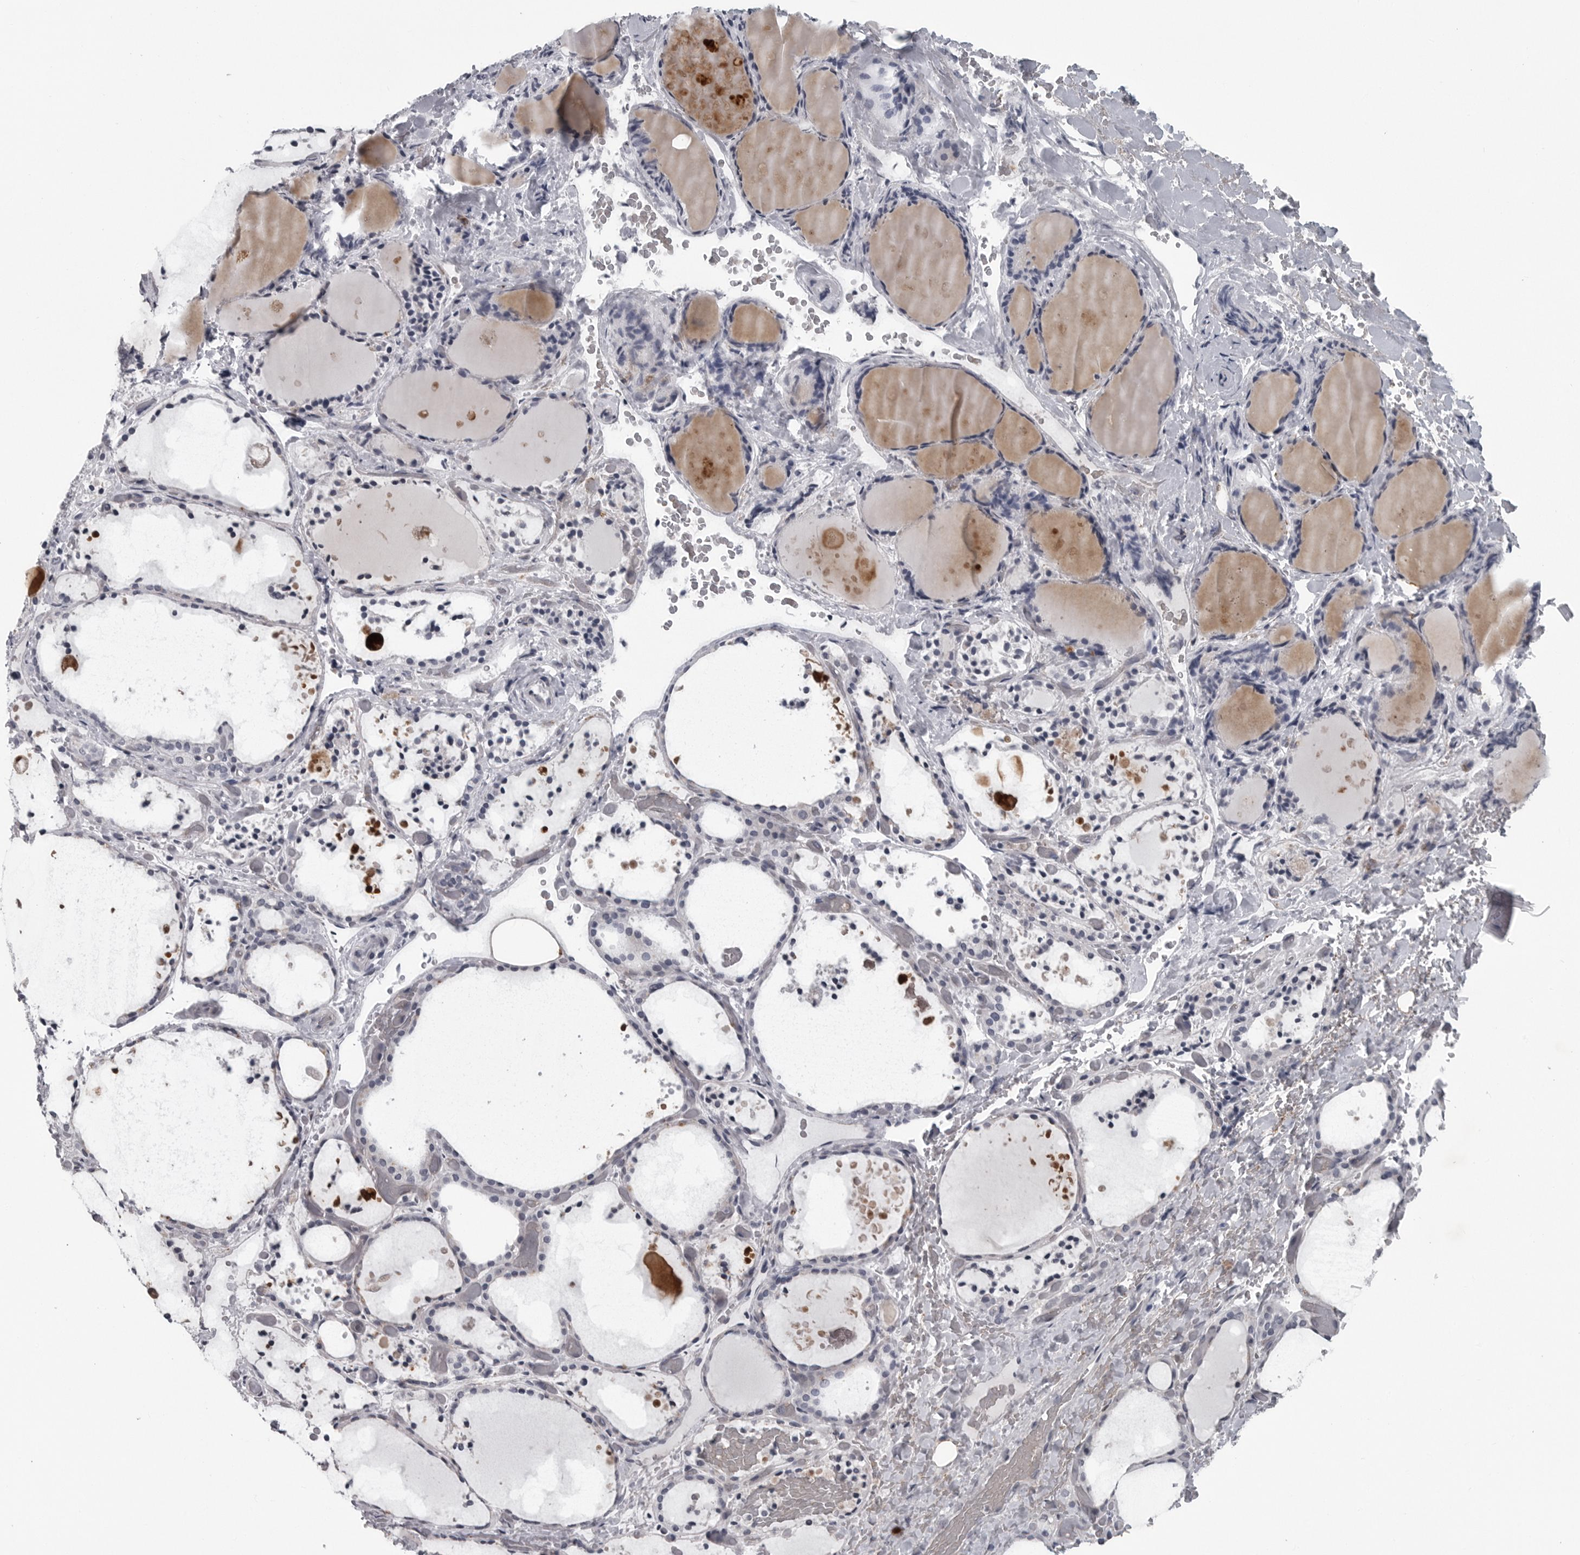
{"staining": {"intensity": "negative", "quantity": "none", "location": "none"}, "tissue": "thyroid gland", "cell_type": "Glandular cells", "image_type": "normal", "snomed": [{"axis": "morphology", "description": "Normal tissue, NOS"}, {"axis": "topography", "description": "Thyroid gland"}], "caption": "Immunohistochemical staining of unremarkable human thyroid gland reveals no significant expression in glandular cells.", "gene": "LYSMD1", "patient": {"sex": "female", "age": 44}}